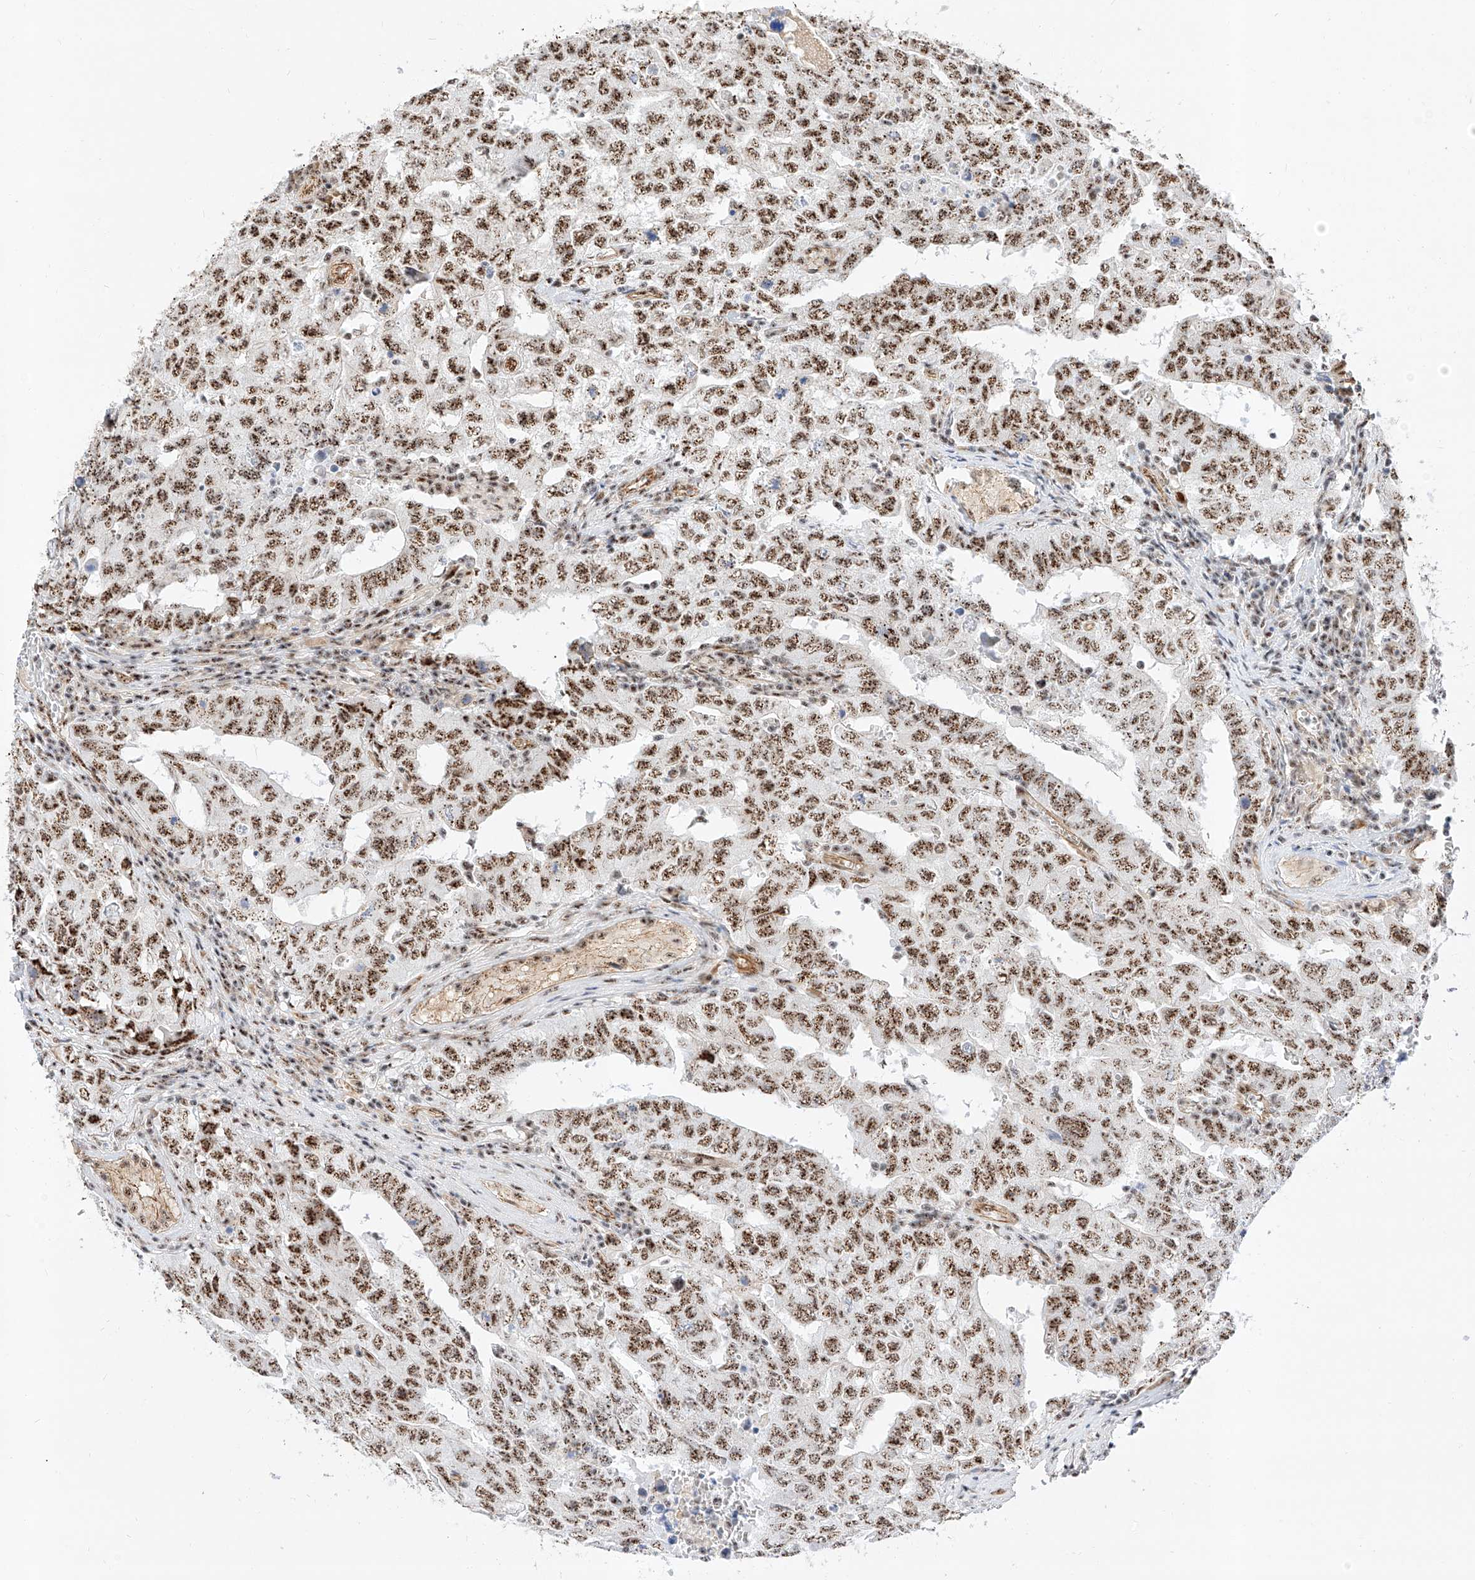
{"staining": {"intensity": "strong", "quantity": ">75%", "location": "nuclear"}, "tissue": "testis cancer", "cell_type": "Tumor cells", "image_type": "cancer", "snomed": [{"axis": "morphology", "description": "Carcinoma, Embryonal, NOS"}, {"axis": "topography", "description": "Testis"}], "caption": "Protein analysis of testis embryonal carcinoma tissue demonstrates strong nuclear positivity in approximately >75% of tumor cells.", "gene": "ATXN7L2", "patient": {"sex": "male", "age": 26}}